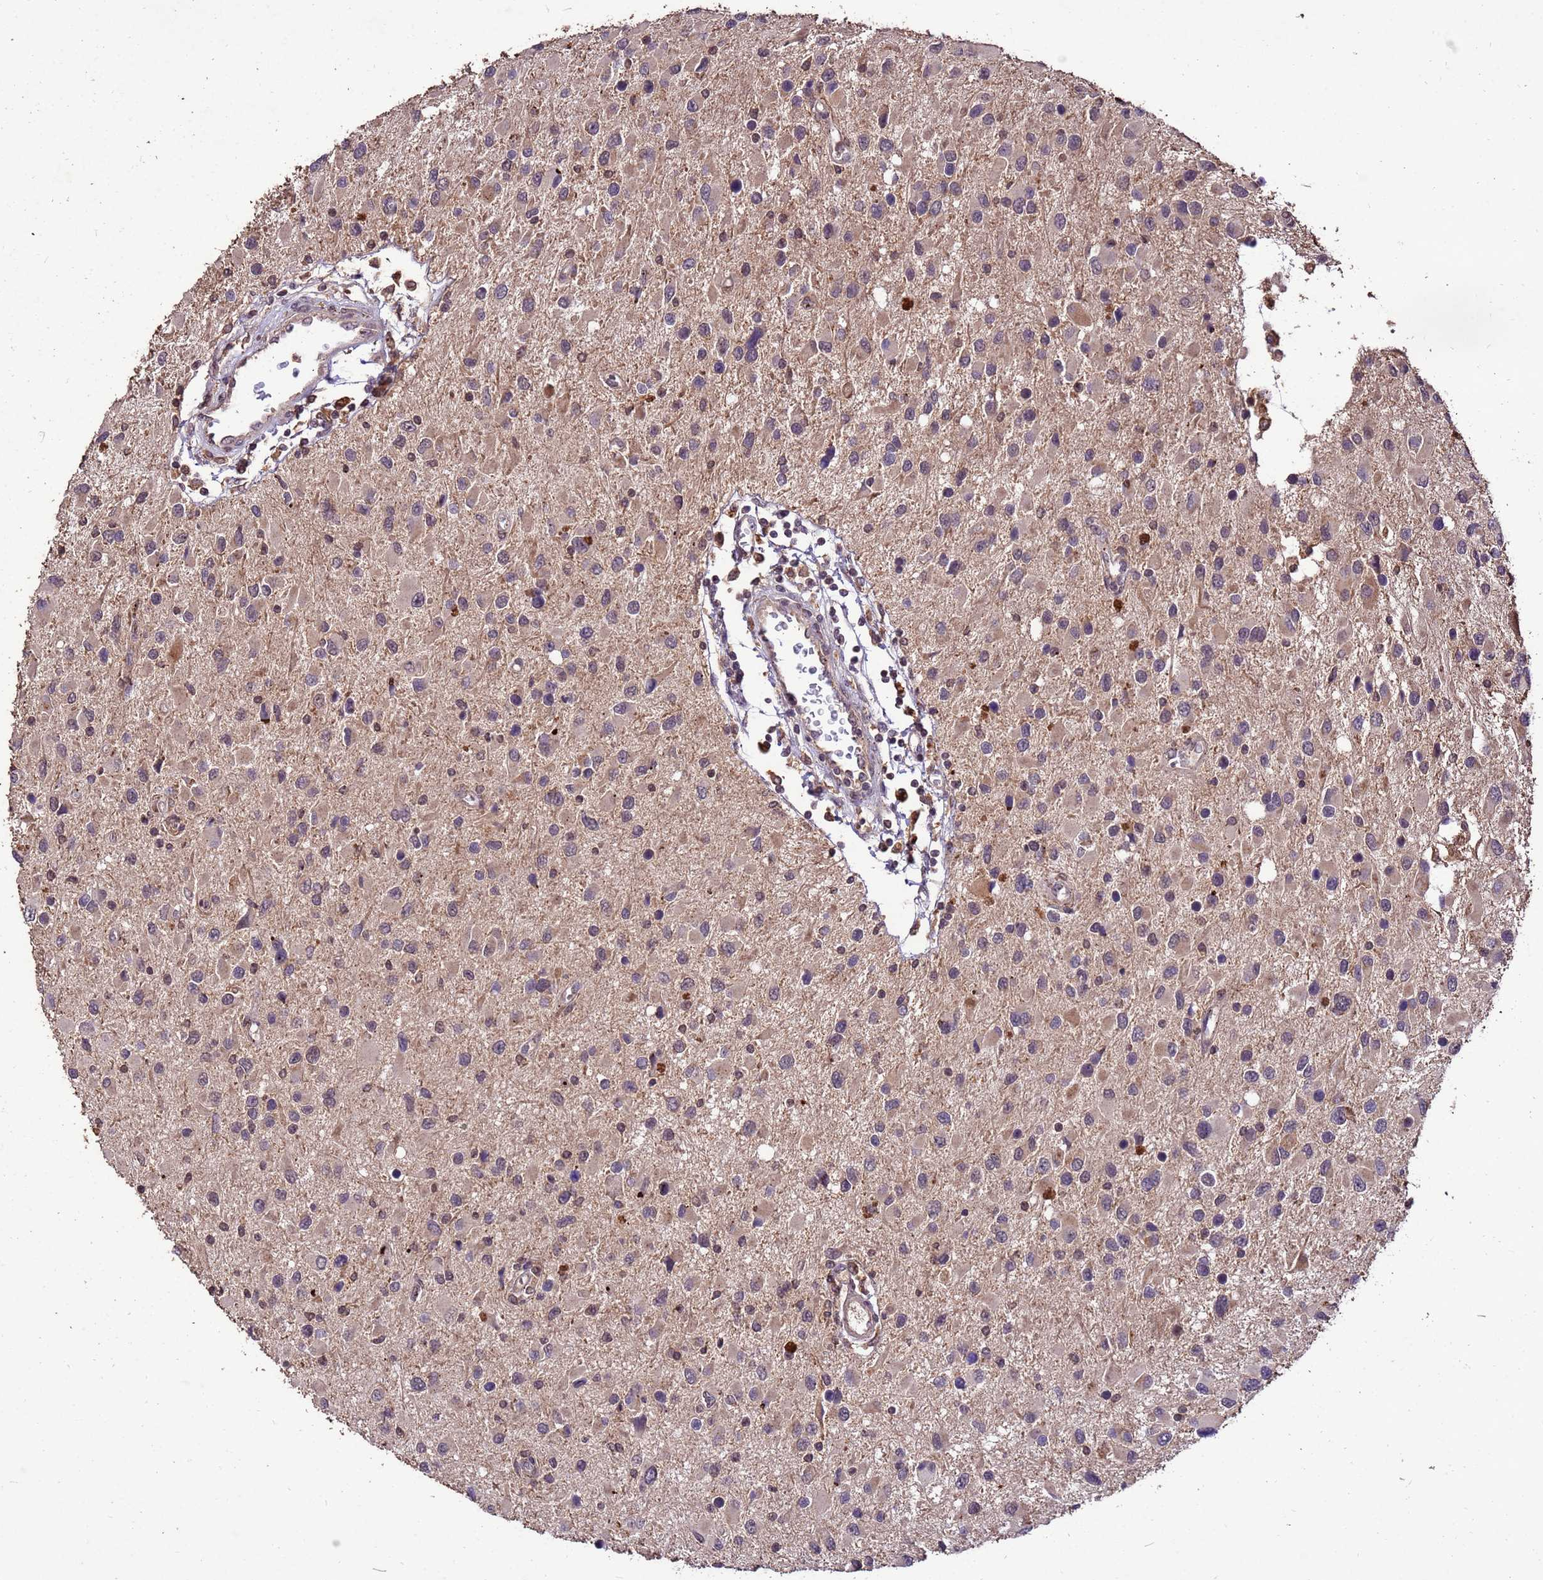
{"staining": {"intensity": "weak", "quantity": "<25%", "location": "cytoplasmic/membranous"}, "tissue": "glioma", "cell_type": "Tumor cells", "image_type": "cancer", "snomed": [{"axis": "morphology", "description": "Glioma, malignant, High grade"}, {"axis": "topography", "description": "Brain"}], "caption": "This is a photomicrograph of immunohistochemistry staining of glioma, which shows no staining in tumor cells.", "gene": "TOR4A", "patient": {"sex": "male", "age": 53}}